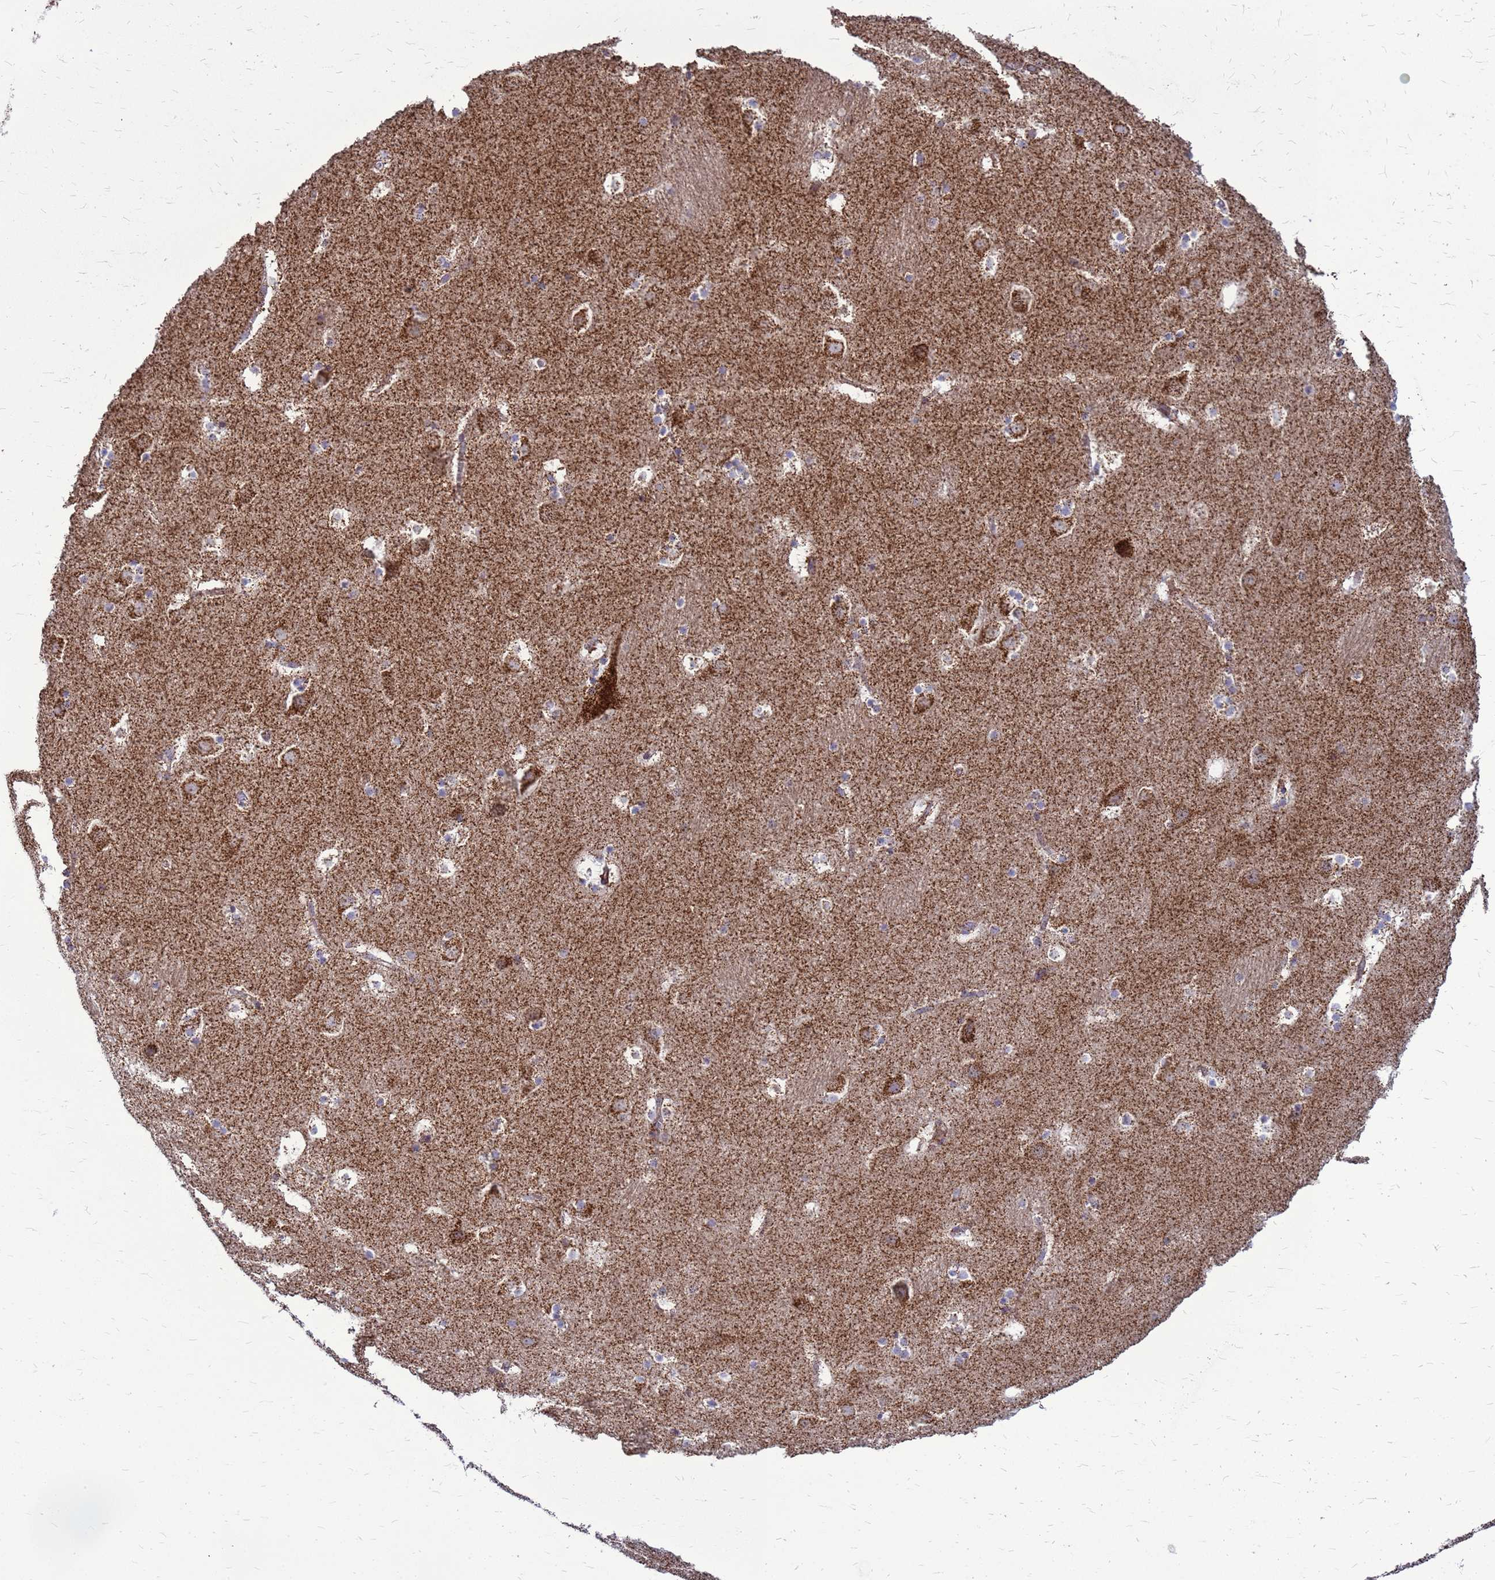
{"staining": {"intensity": "weak", "quantity": "<25%", "location": "cytoplasmic/membranous"}, "tissue": "caudate", "cell_type": "Glial cells", "image_type": "normal", "snomed": [{"axis": "morphology", "description": "Normal tissue, NOS"}, {"axis": "topography", "description": "Lateral ventricle wall"}], "caption": "A high-resolution micrograph shows IHC staining of normal caudate, which reveals no significant positivity in glial cells.", "gene": "FSTL4", "patient": {"sex": "male", "age": 45}}